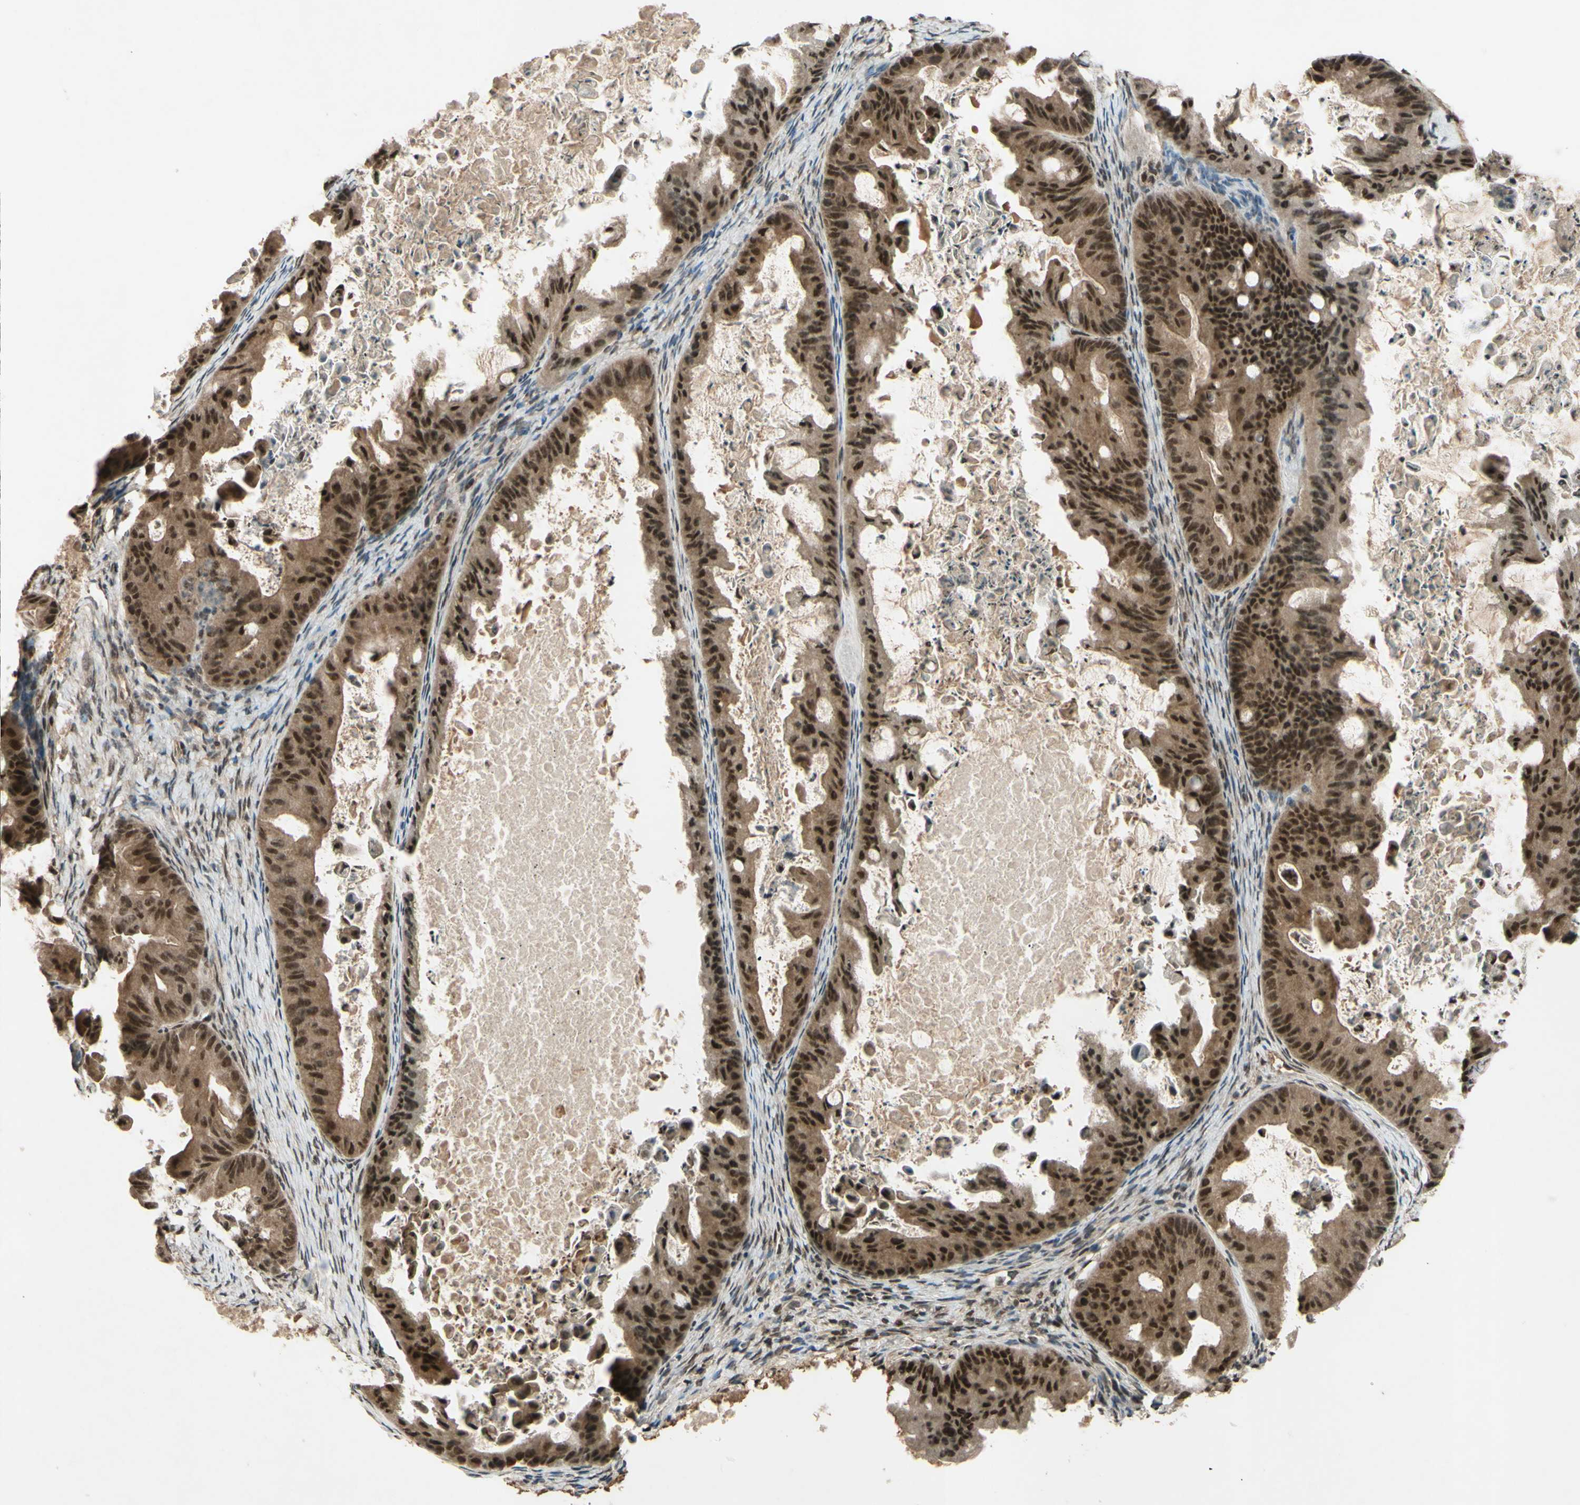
{"staining": {"intensity": "moderate", "quantity": ">75%", "location": "cytoplasmic/membranous,nuclear"}, "tissue": "ovarian cancer", "cell_type": "Tumor cells", "image_type": "cancer", "snomed": [{"axis": "morphology", "description": "Cystadenocarcinoma, mucinous, NOS"}, {"axis": "topography", "description": "Ovary"}], "caption": "An immunohistochemistry (IHC) histopathology image of tumor tissue is shown. Protein staining in brown shows moderate cytoplasmic/membranous and nuclear positivity in ovarian mucinous cystadenocarcinoma within tumor cells. Using DAB (brown) and hematoxylin (blue) stains, captured at high magnification using brightfield microscopy.", "gene": "SNW1", "patient": {"sex": "female", "age": 37}}